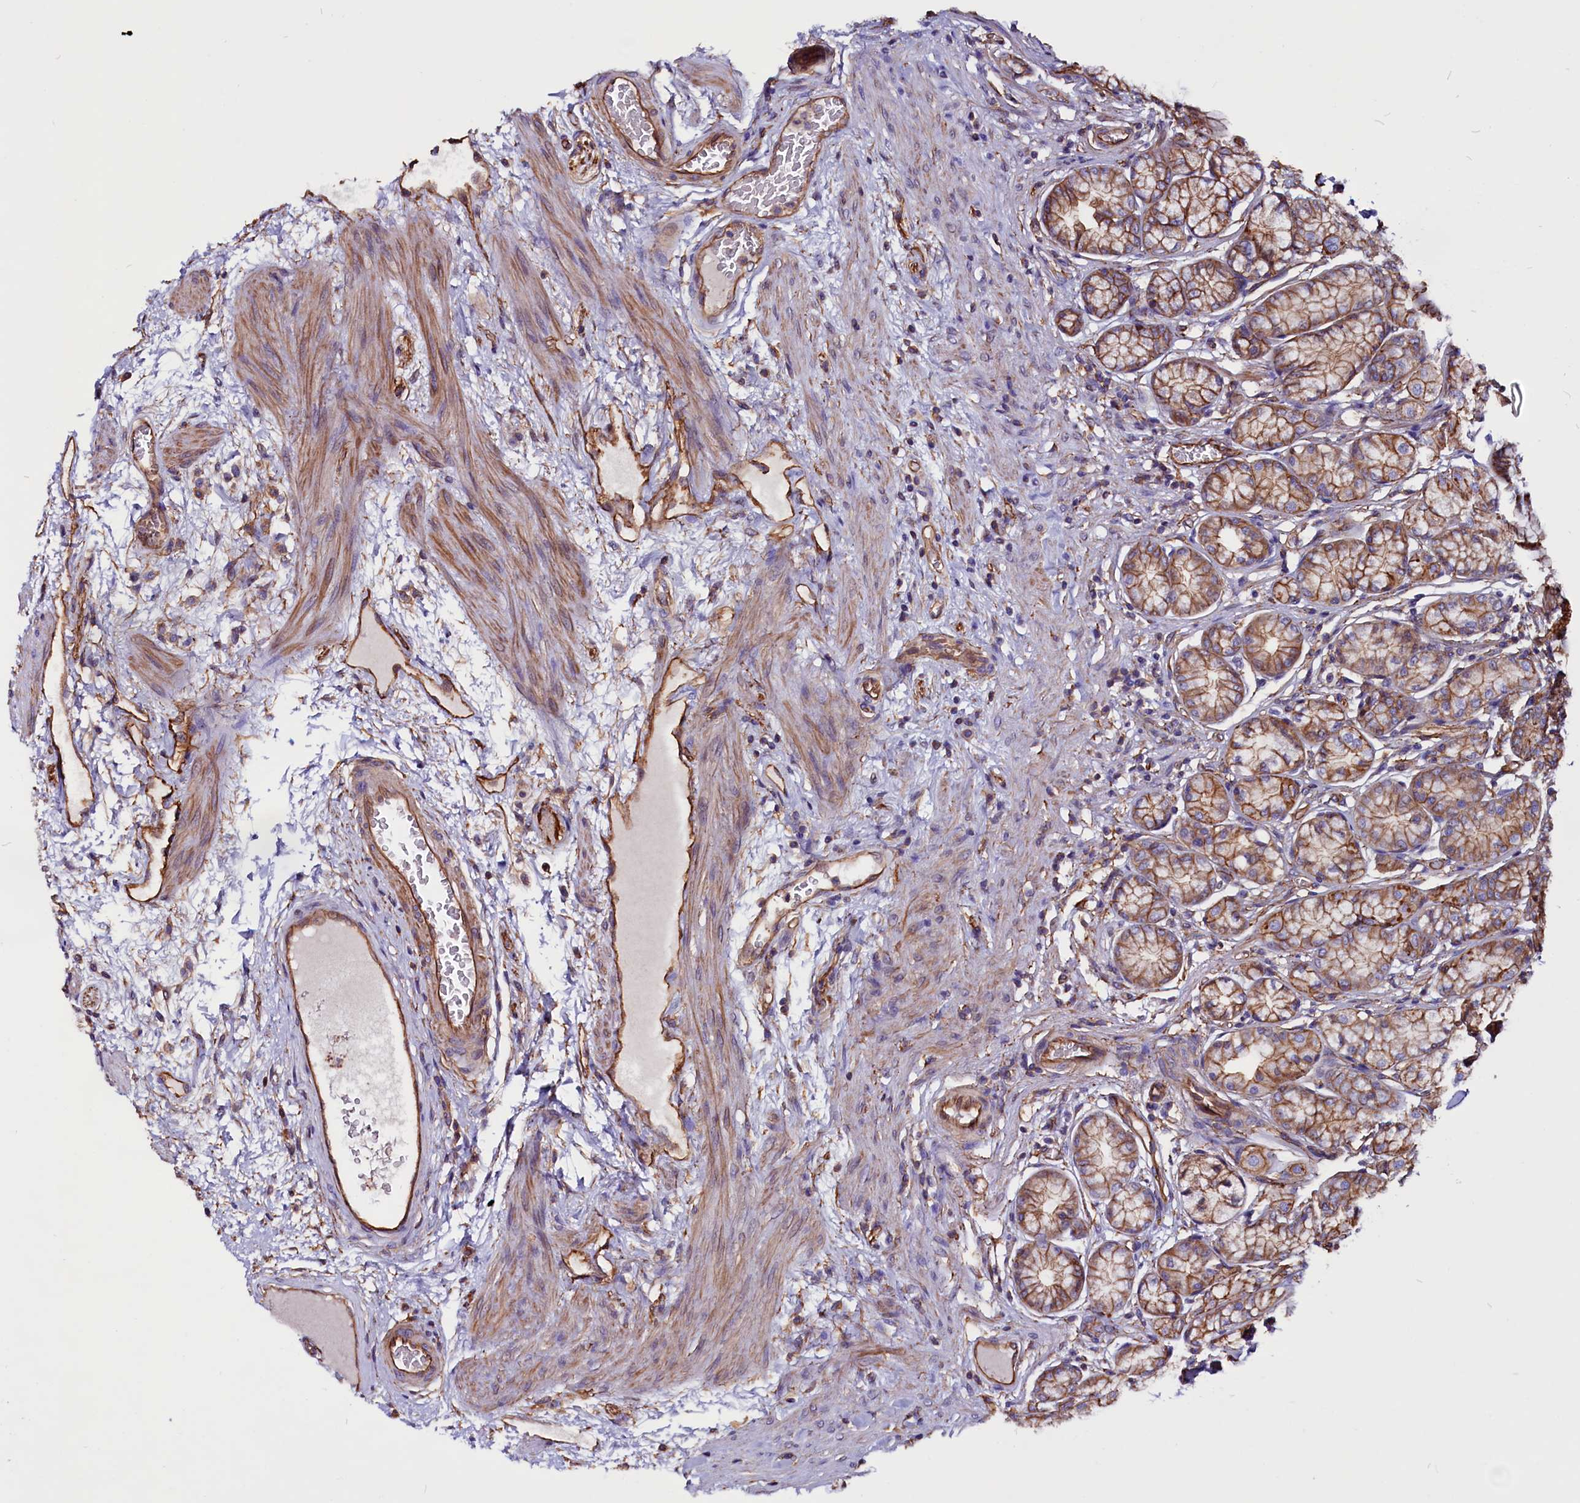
{"staining": {"intensity": "strong", "quantity": "25%-75%", "location": "cytoplasmic/membranous"}, "tissue": "stomach", "cell_type": "Glandular cells", "image_type": "normal", "snomed": [{"axis": "morphology", "description": "Normal tissue, NOS"}, {"axis": "morphology", "description": "Adenocarcinoma, NOS"}, {"axis": "morphology", "description": "Adenocarcinoma, High grade"}, {"axis": "topography", "description": "Stomach, upper"}, {"axis": "topography", "description": "Stomach"}], "caption": "A high amount of strong cytoplasmic/membranous positivity is identified in about 25%-75% of glandular cells in benign stomach. Nuclei are stained in blue.", "gene": "ZNF749", "patient": {"sex": "female", "age": 65}}